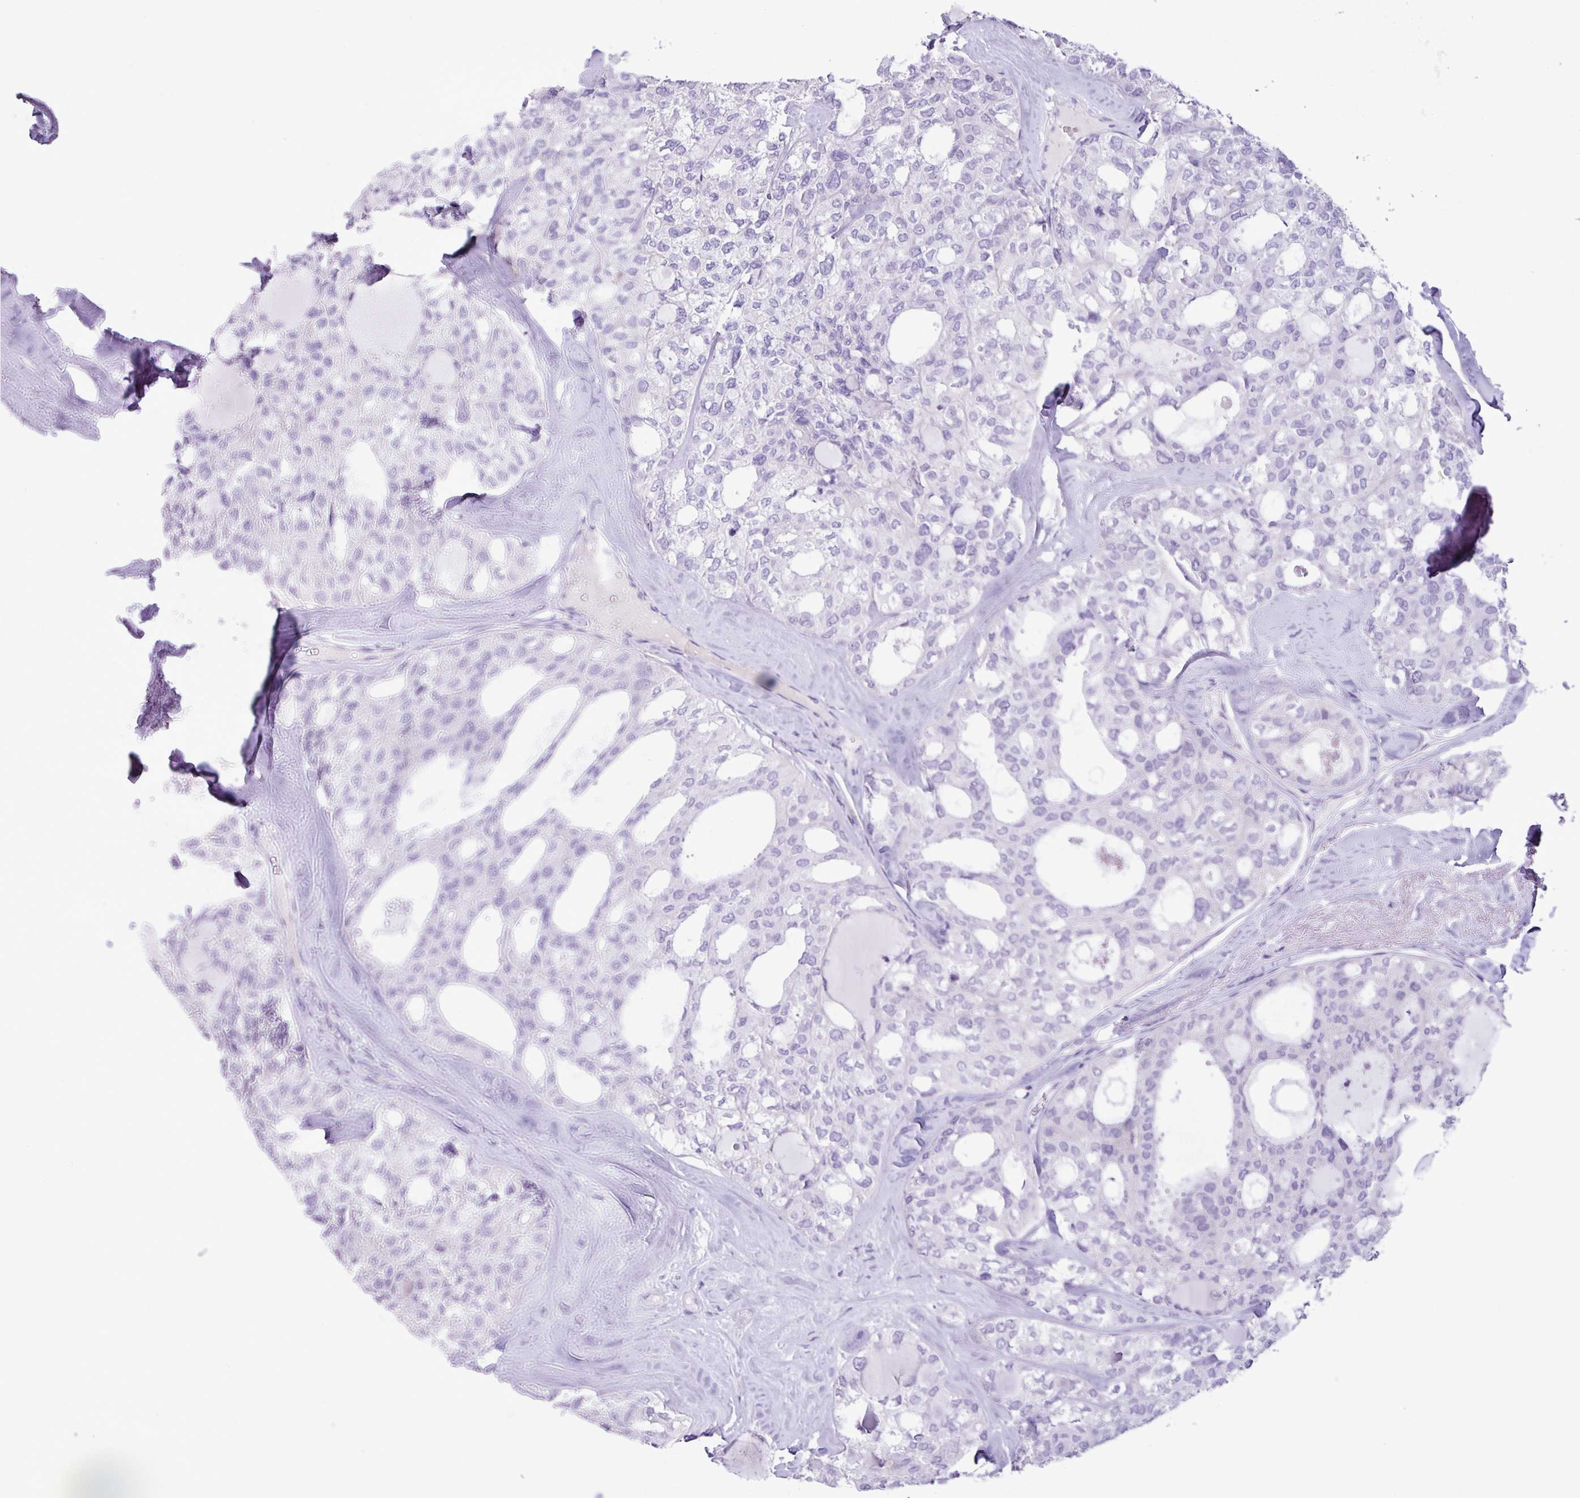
{"staining": {"intensity": "negative", "quantity": "none", "location": "none"}, "tissue": "thyroid cancer", "cell_type": "Tumor cells", "image_type": "cancer", "snomed": [{"axis": "morphology", "description": "Follicular adenoma carcinoma, NOS"}, {"axis": "topography", "description": "Thyroid gland"}], "caption": "High power microscopy micrograph of an immunohistochemistry micrograph of thyroid cancer, revealing no significant staining in tumor cells.", "gene": "AGO3", "patient": {"sex": "male", "age": 75}}